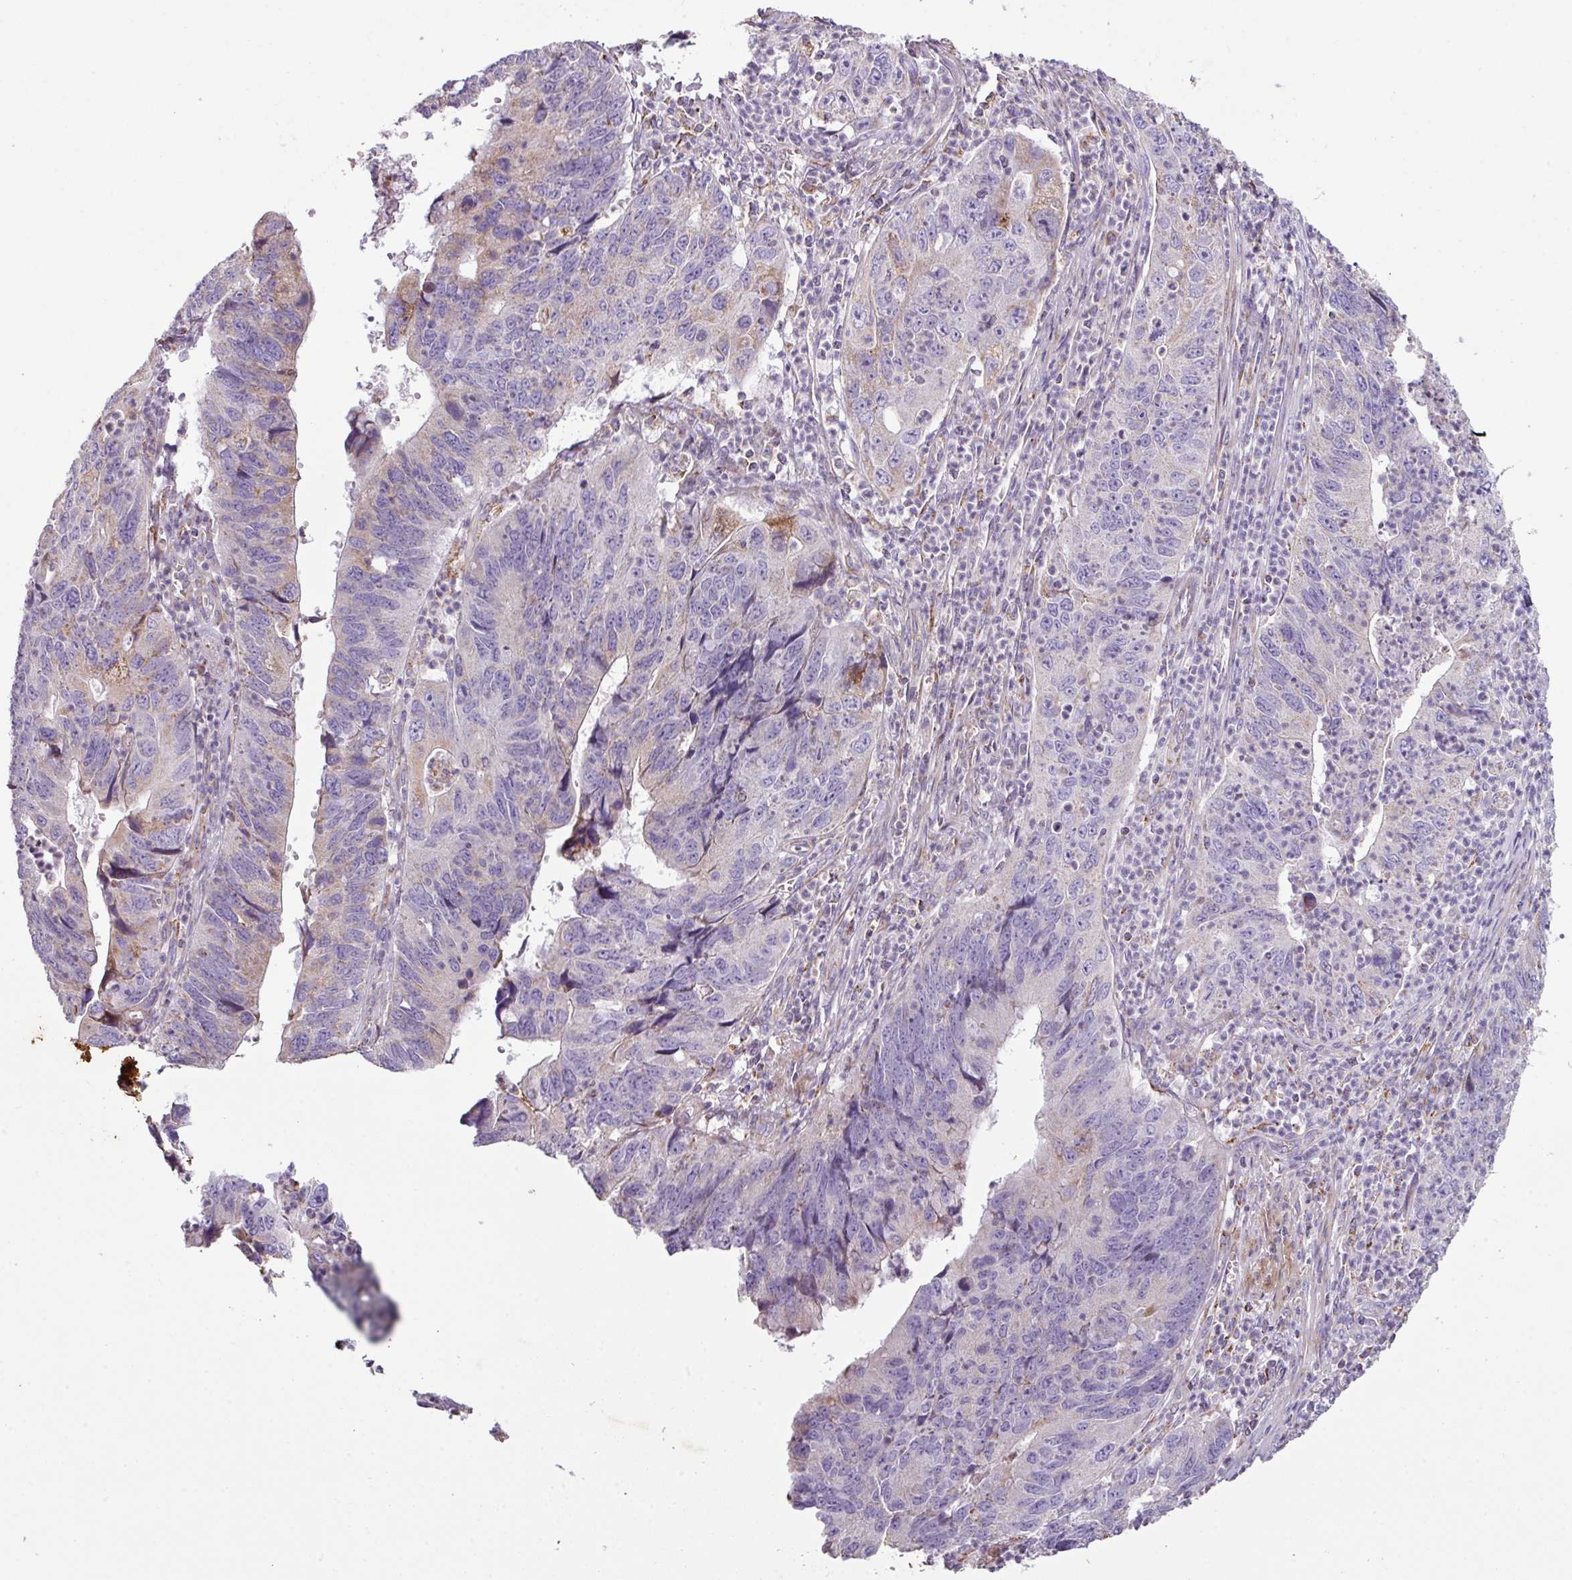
{"staining": {"intensity": "weak", "quantity": "25%-75%", "location": "cytoplasmic/membranous"}, "tissue": "stomach cancer", "cell_type": "Tumor cells", "image_type": "cancer", "snomed": [{"axis": "morphology", "description": "Adenocarcinoma, NOS"}, {"axis": "topography", "description": "Stomach"}], "caption": "The image demonstrates a brown stain indicating the presence of a protein in the cytoplasmic/membranous of tumor cells in adenocarcinoma (stomach).", "gene": "SQOR", "patient": {"sex": "male", "age": 59}}